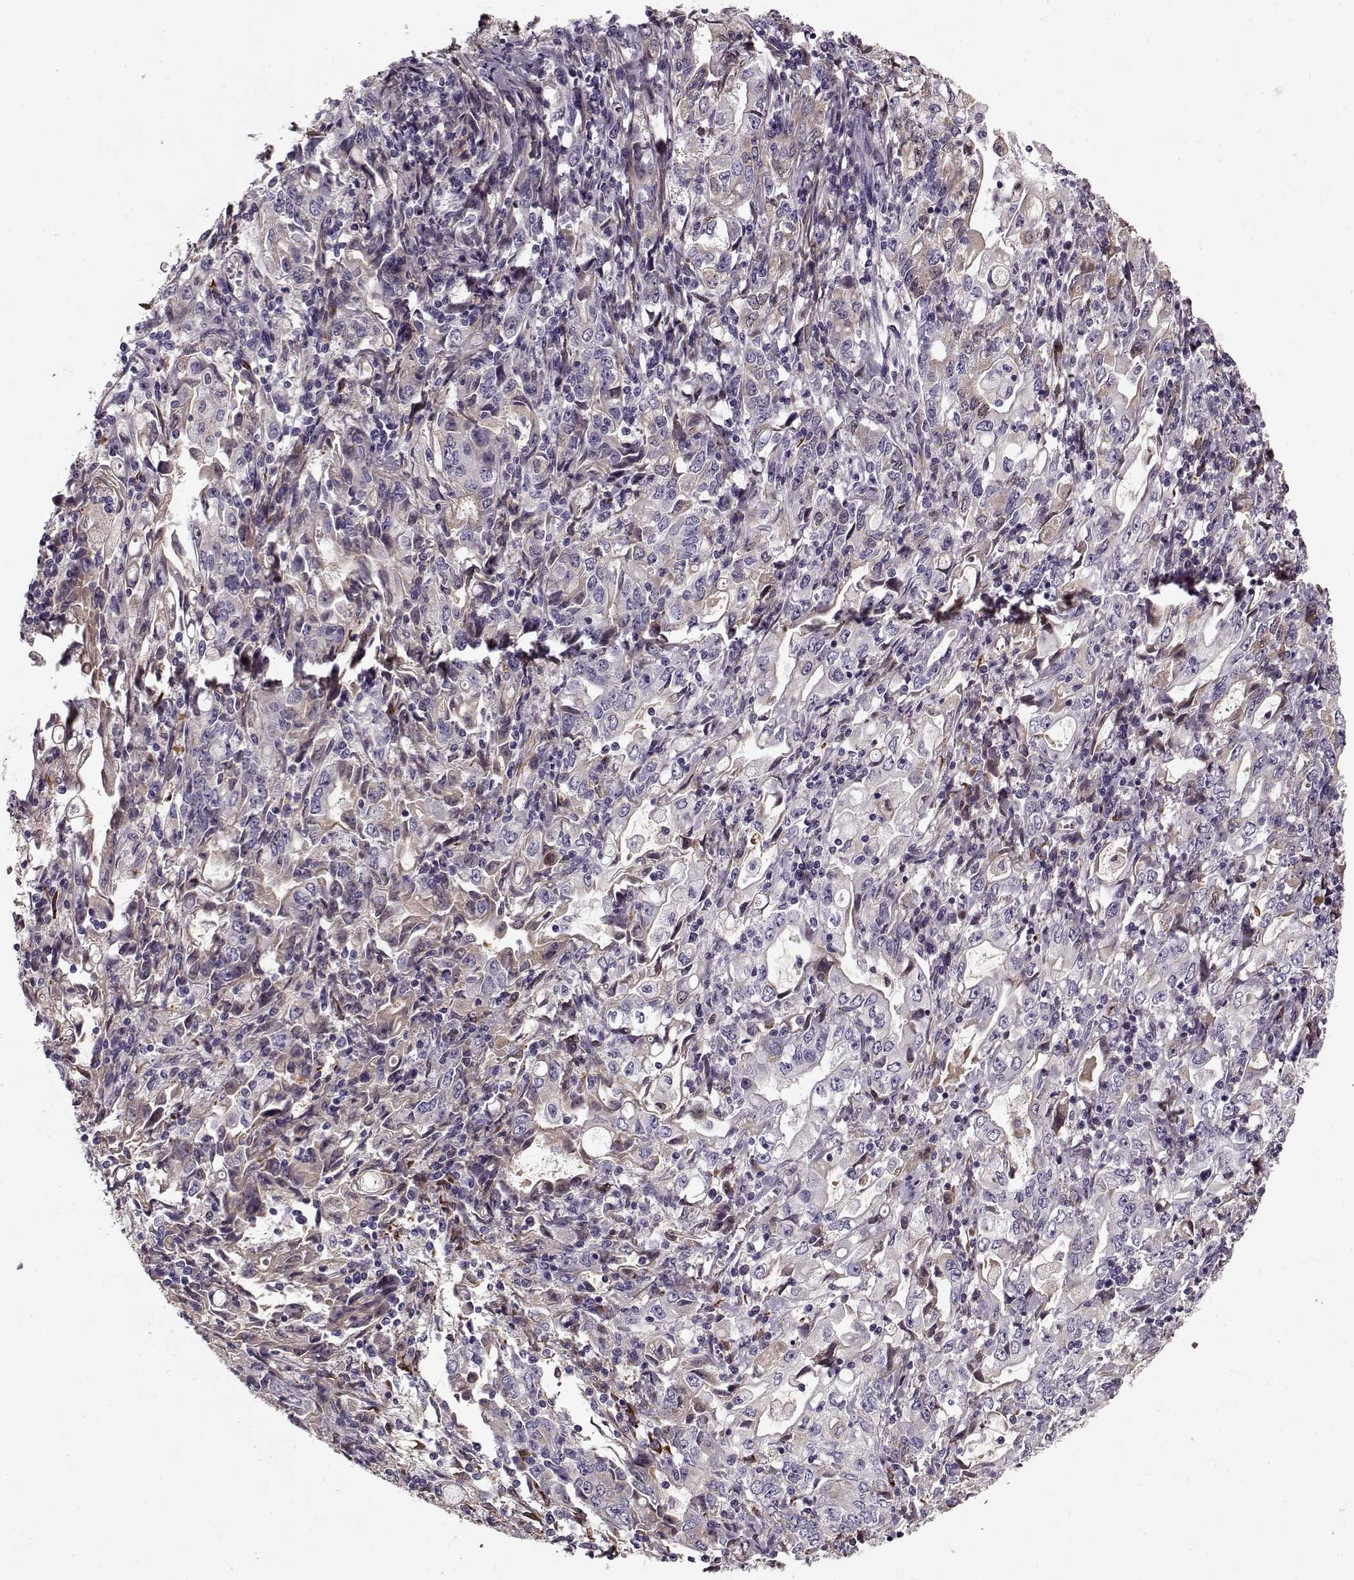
{"staining": {"intensity": "weak", "quantity": "<25%", "location": "cytoplasmic/membranous"}, "tissue": "stomach cancer", "cell_type": "Tumor cells", "image_type": "cancer", "snomed": [{"axis": "morphology", "description": "Adenocarcinoma, NOS"}, {"axis": "topography", "description": "Stomach, lower"}], "caption": "Histopathology image shows no significant protein expression in tumor cells of adenocarcinoma (stomach).", "gene": "LUM", "patient": {"sex": "female", "age": 72}}